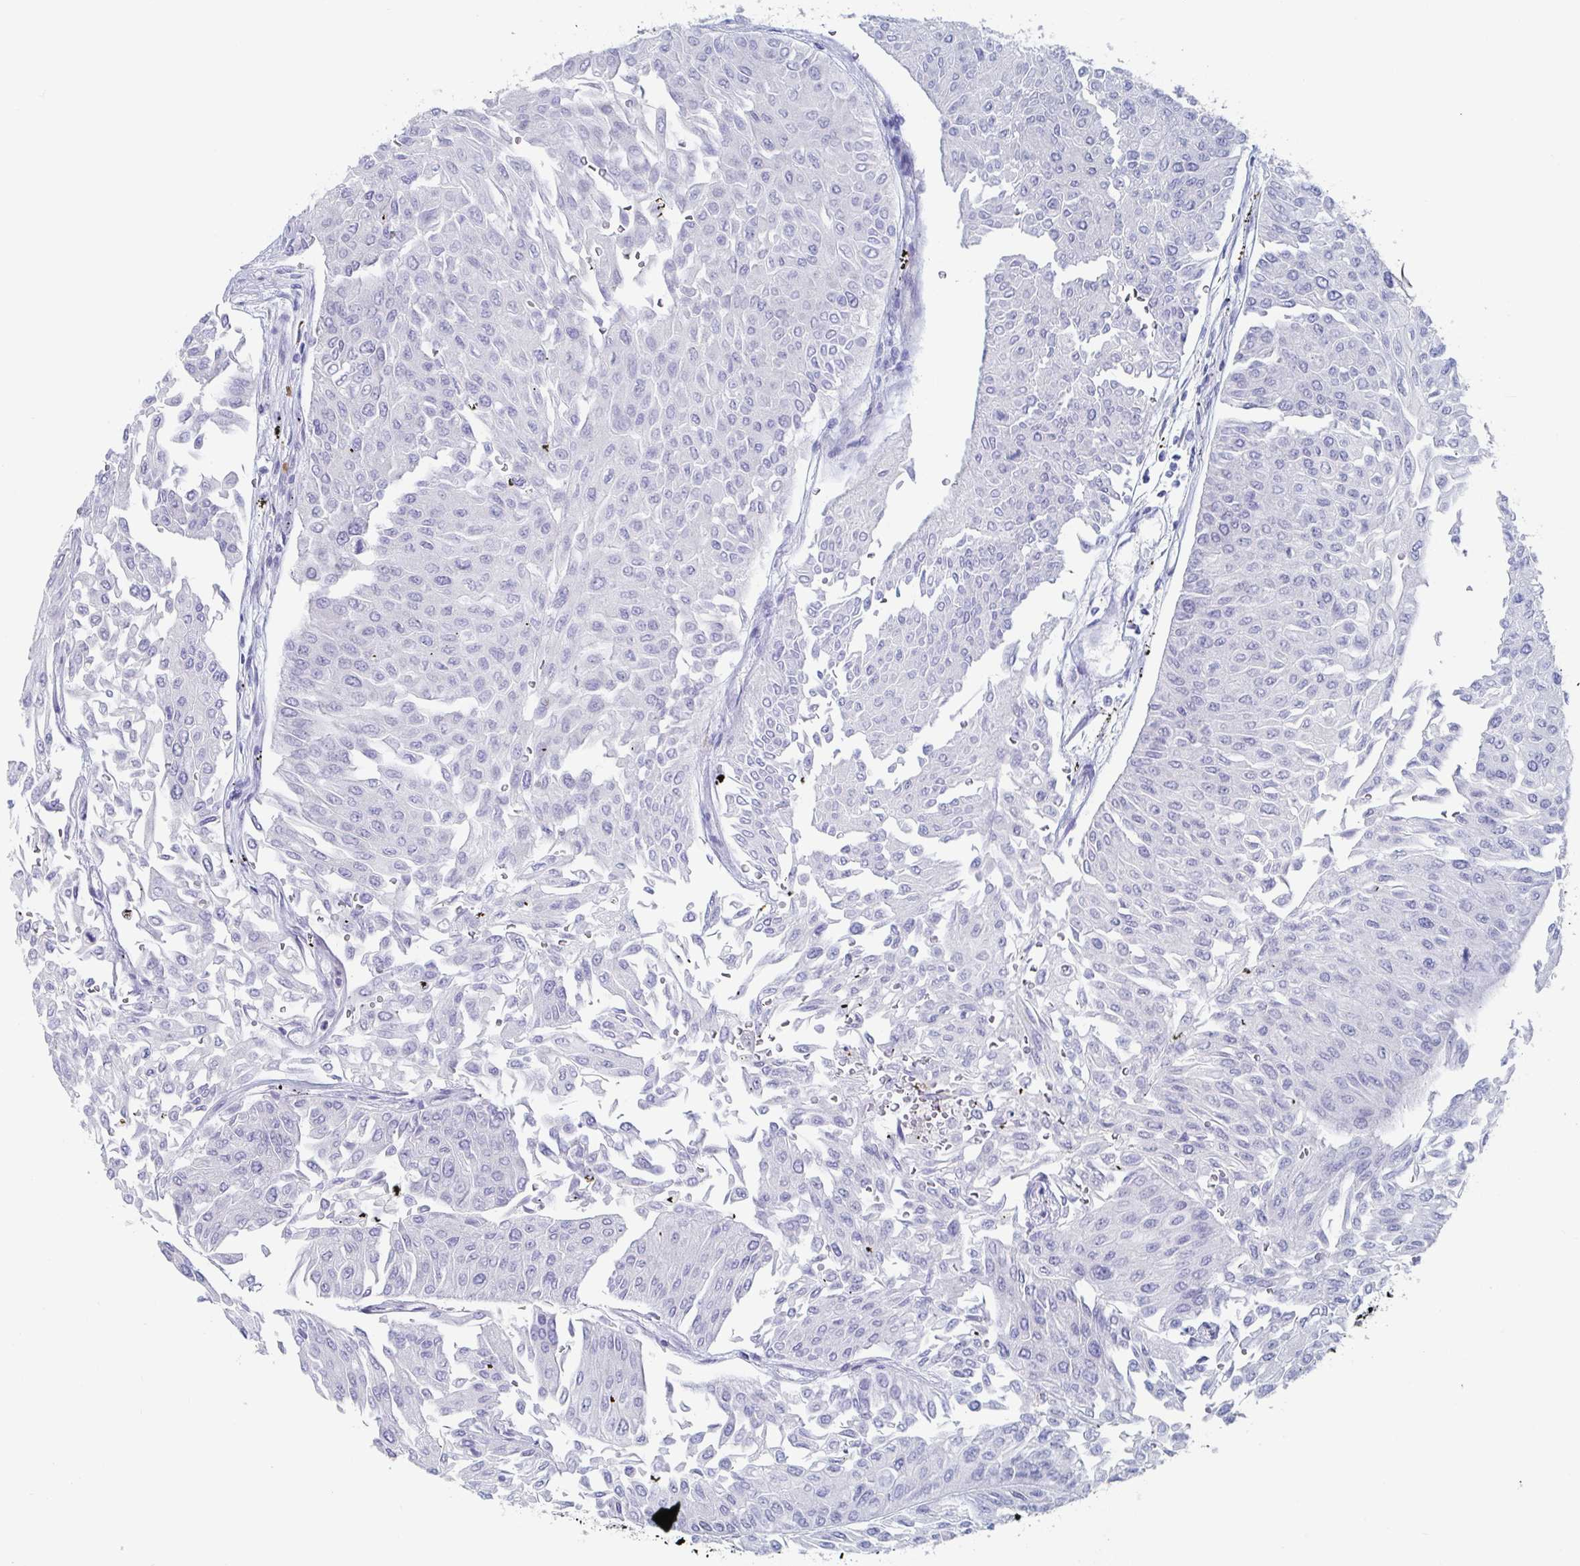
{"staining": {"intensity": "negative", "quantity": "none", "location": "none"}, "tissue": "urothelial cancer", "cell_type": "Tumor cells", "image_type": "cancer", "snomed": [{"axis": "morphology", "description": "Urothelial carcinoma, Low grade"}, {"axis": "topography", "description": "Urinary bladder"}], "caption": "IHC of low-grade urothelial carcinoma exhibits no positivity in tumor cells. Nuclei are stained in blue.", "gene": "NT5C3B", "patient": {"sex": "male", "age": 67}}